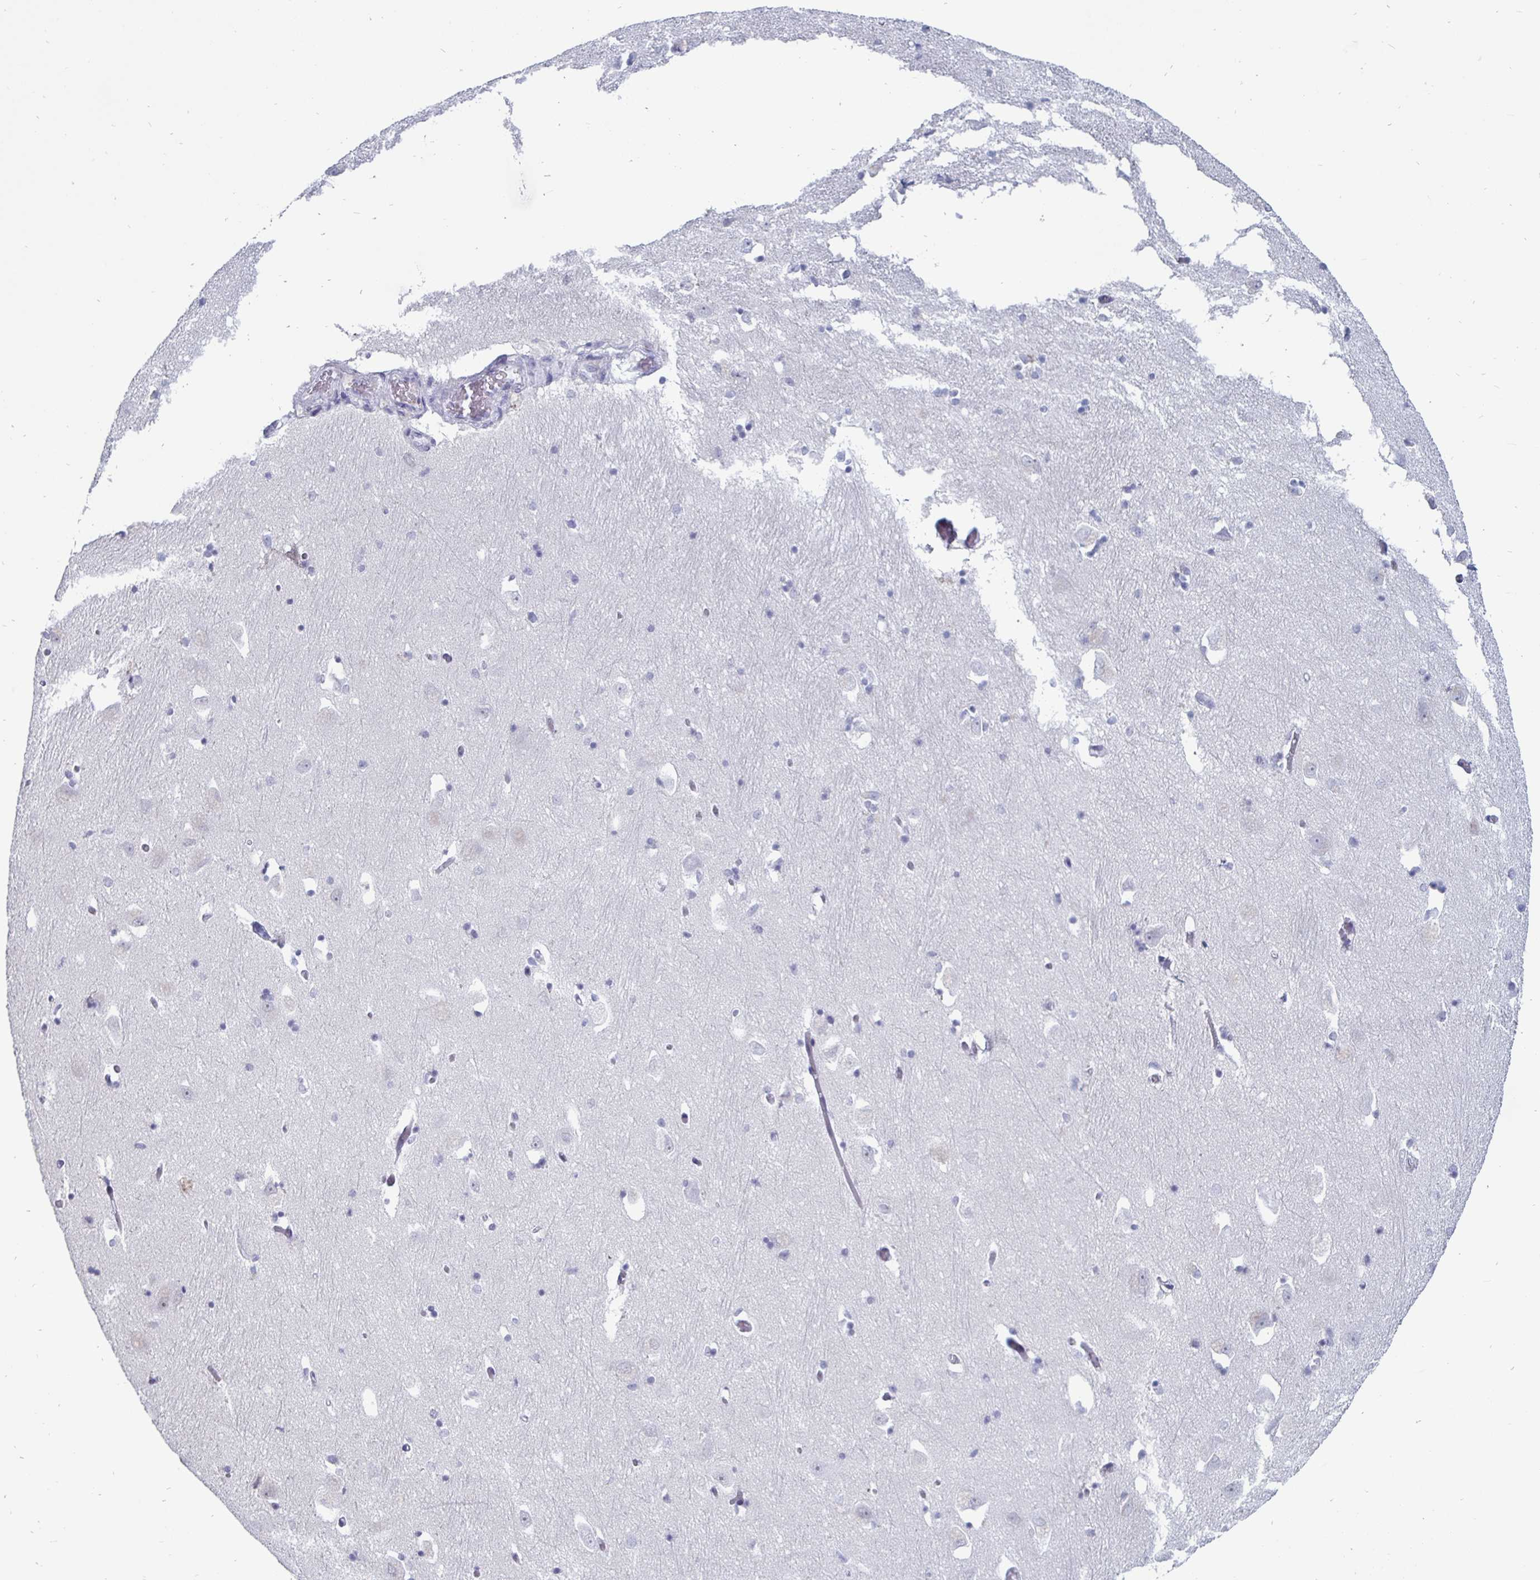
{"staining": {"intensity": "negative", "quantity": "none", "location": "none"}, "tissue": "caudate", "cell_type": "Glial cells", "image_type": "normal", "snomed": [{"axis": "morphology", "description": "Normal tissue, NOS"}, {"axis": "topography", "description": "Lateral ventricle wall"}, {"axis": "topography", "description": "Hippocampus"}], "caption": "This is an immunohistochemistry histopathology image of unremarkable caudate. There is no staining in glial cells.", "gene": "OOSP2", "patient": {"sex": "female", "age": 63}}